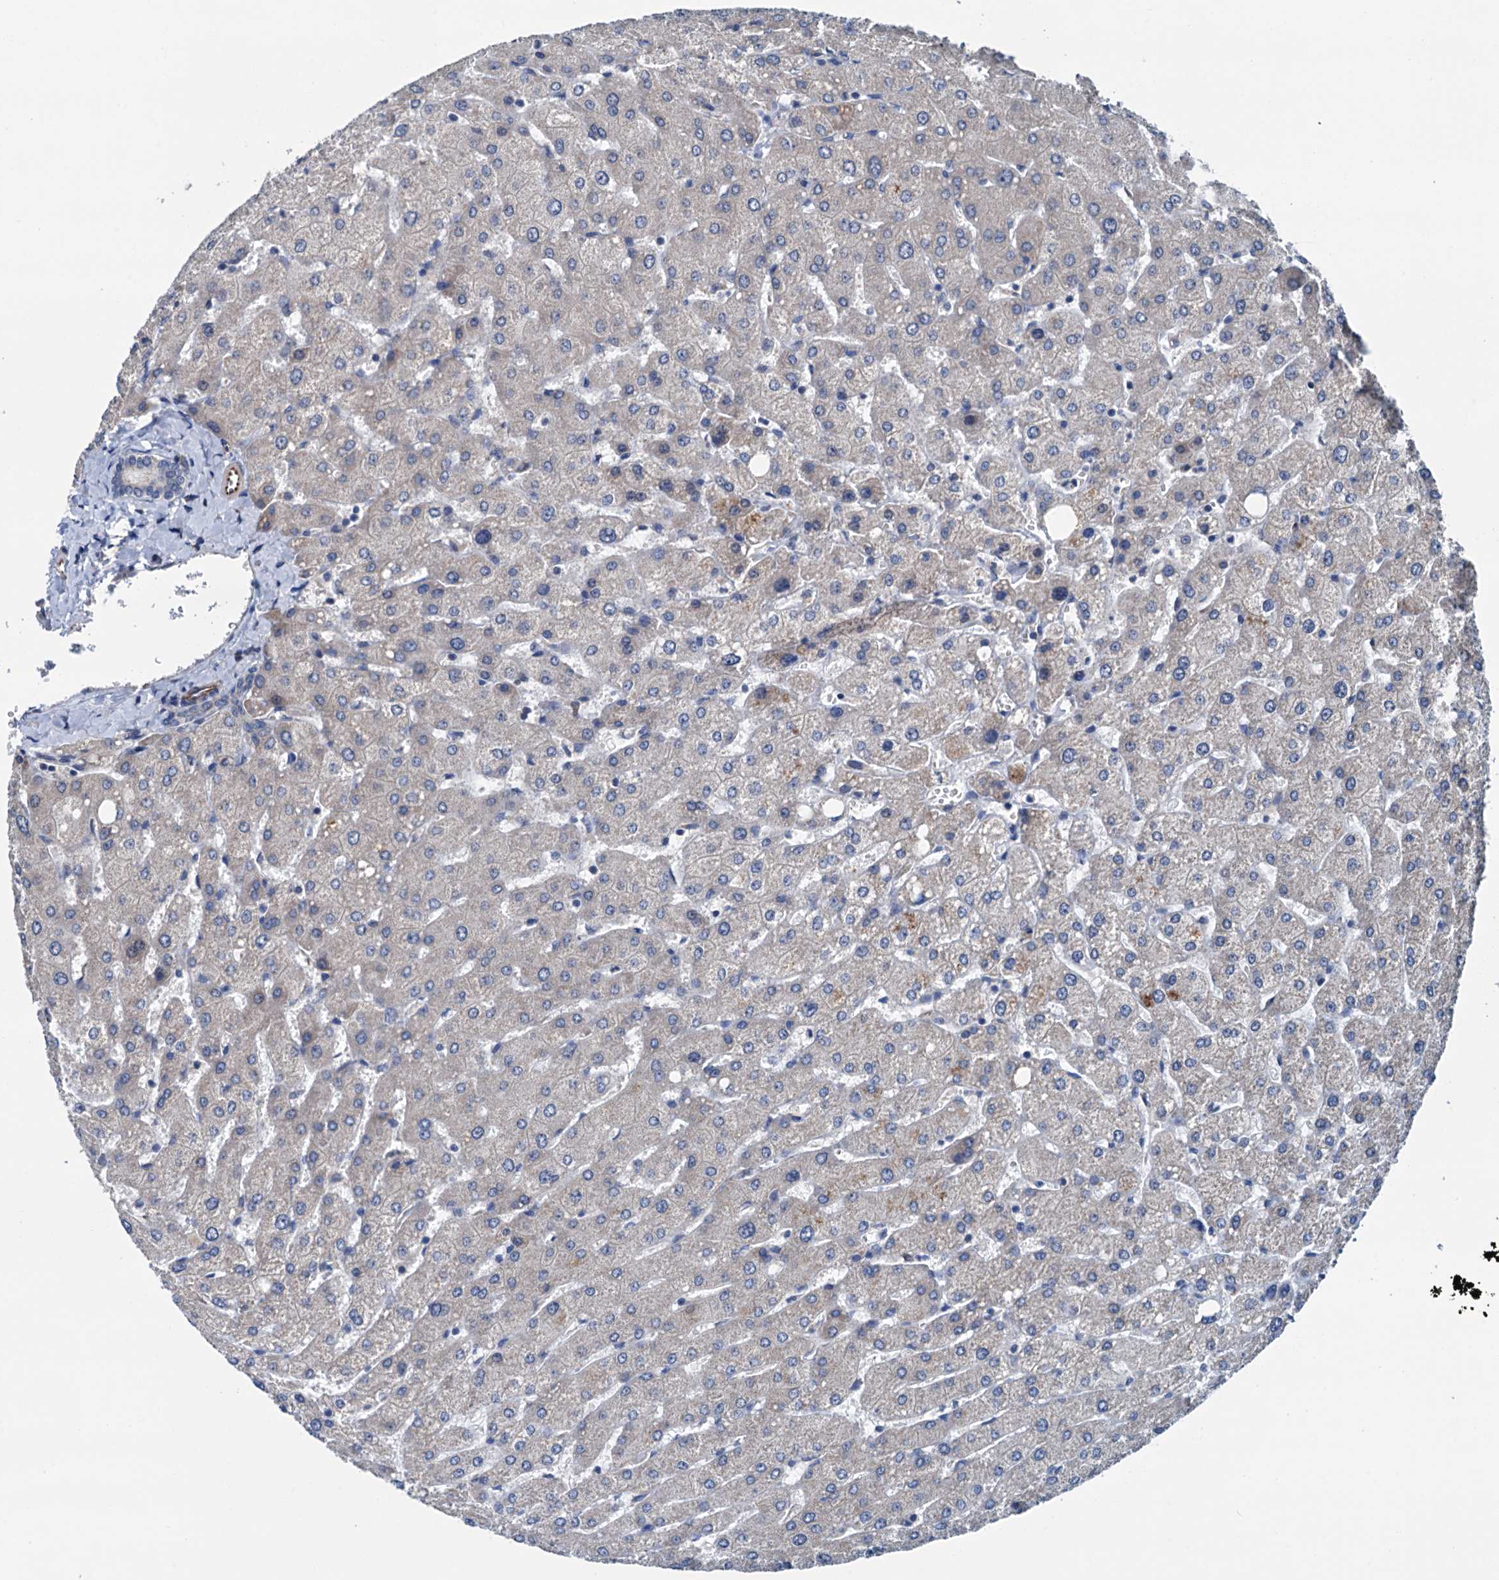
{"staining": {"intensity": "weak", "quantity": "25%-75%", "location": "cytoplasmic/membranous"}, "tissue": "liver", "cell_type": "Cholangiocytes", "image_type": "normal", "snomed": [{"axis": "morphology", "description": "Normal tissue, NOS"}, {"axis": "topography", "description": "Liver"}], "caption": "IHC of unremarkable liver exhibits low levels of weak cytoplasmic/membranous staining in approximately 25%-75% of cholangiocytes. The staining was performed using DAB (3,3'-diaminobenzidine) to visualize the protein expression in brown, while the nuclei were stained in blue with hematoxylin (Magnification: 20x).", "gene": "ELAC1", "patient": {"sex": "male", "age": 55}}